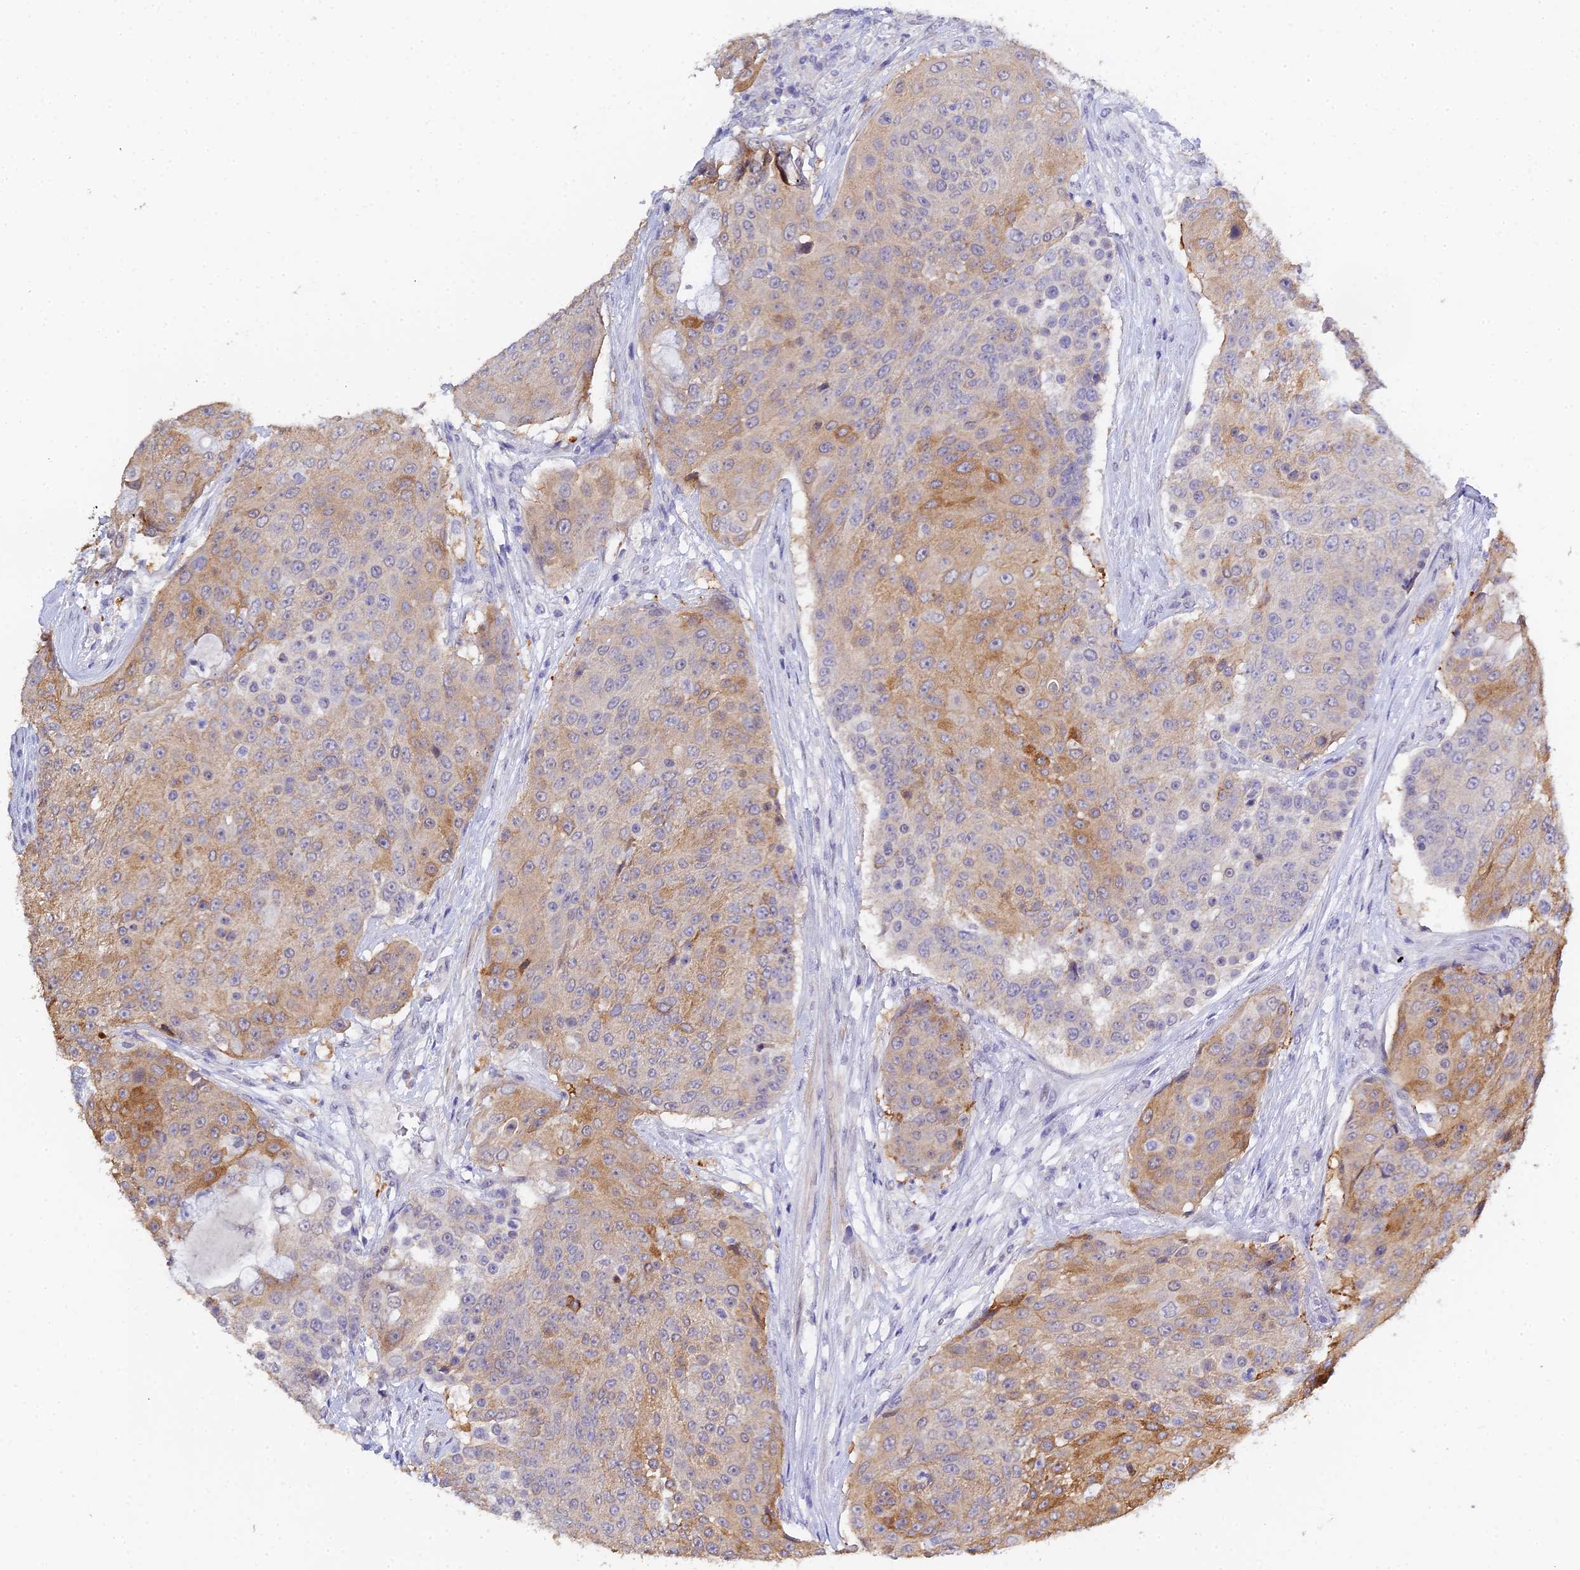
{"staining": {"intensity": "moderate", "quantity": "<25%", "location": "cytoplasmic/membranous"}, "tissue": "urothelial cancer", "cell_type": "Tumor cells", "image_type": "cancer", "snomed": [{"axis": "morphology", "description": "Urothelial carcinoma, High grade"}, {"axis": "topography", "description": "Urinary bladder"}], "caption": "The histopathology image shows immunohistochemical staining of urothelial cancer. There is moderate cytoplasmic/membranous expression is seen in approximately <25% of tumor cells.", "gene": "HOXB1", "patient": {"sex": "female", "age": 63}}